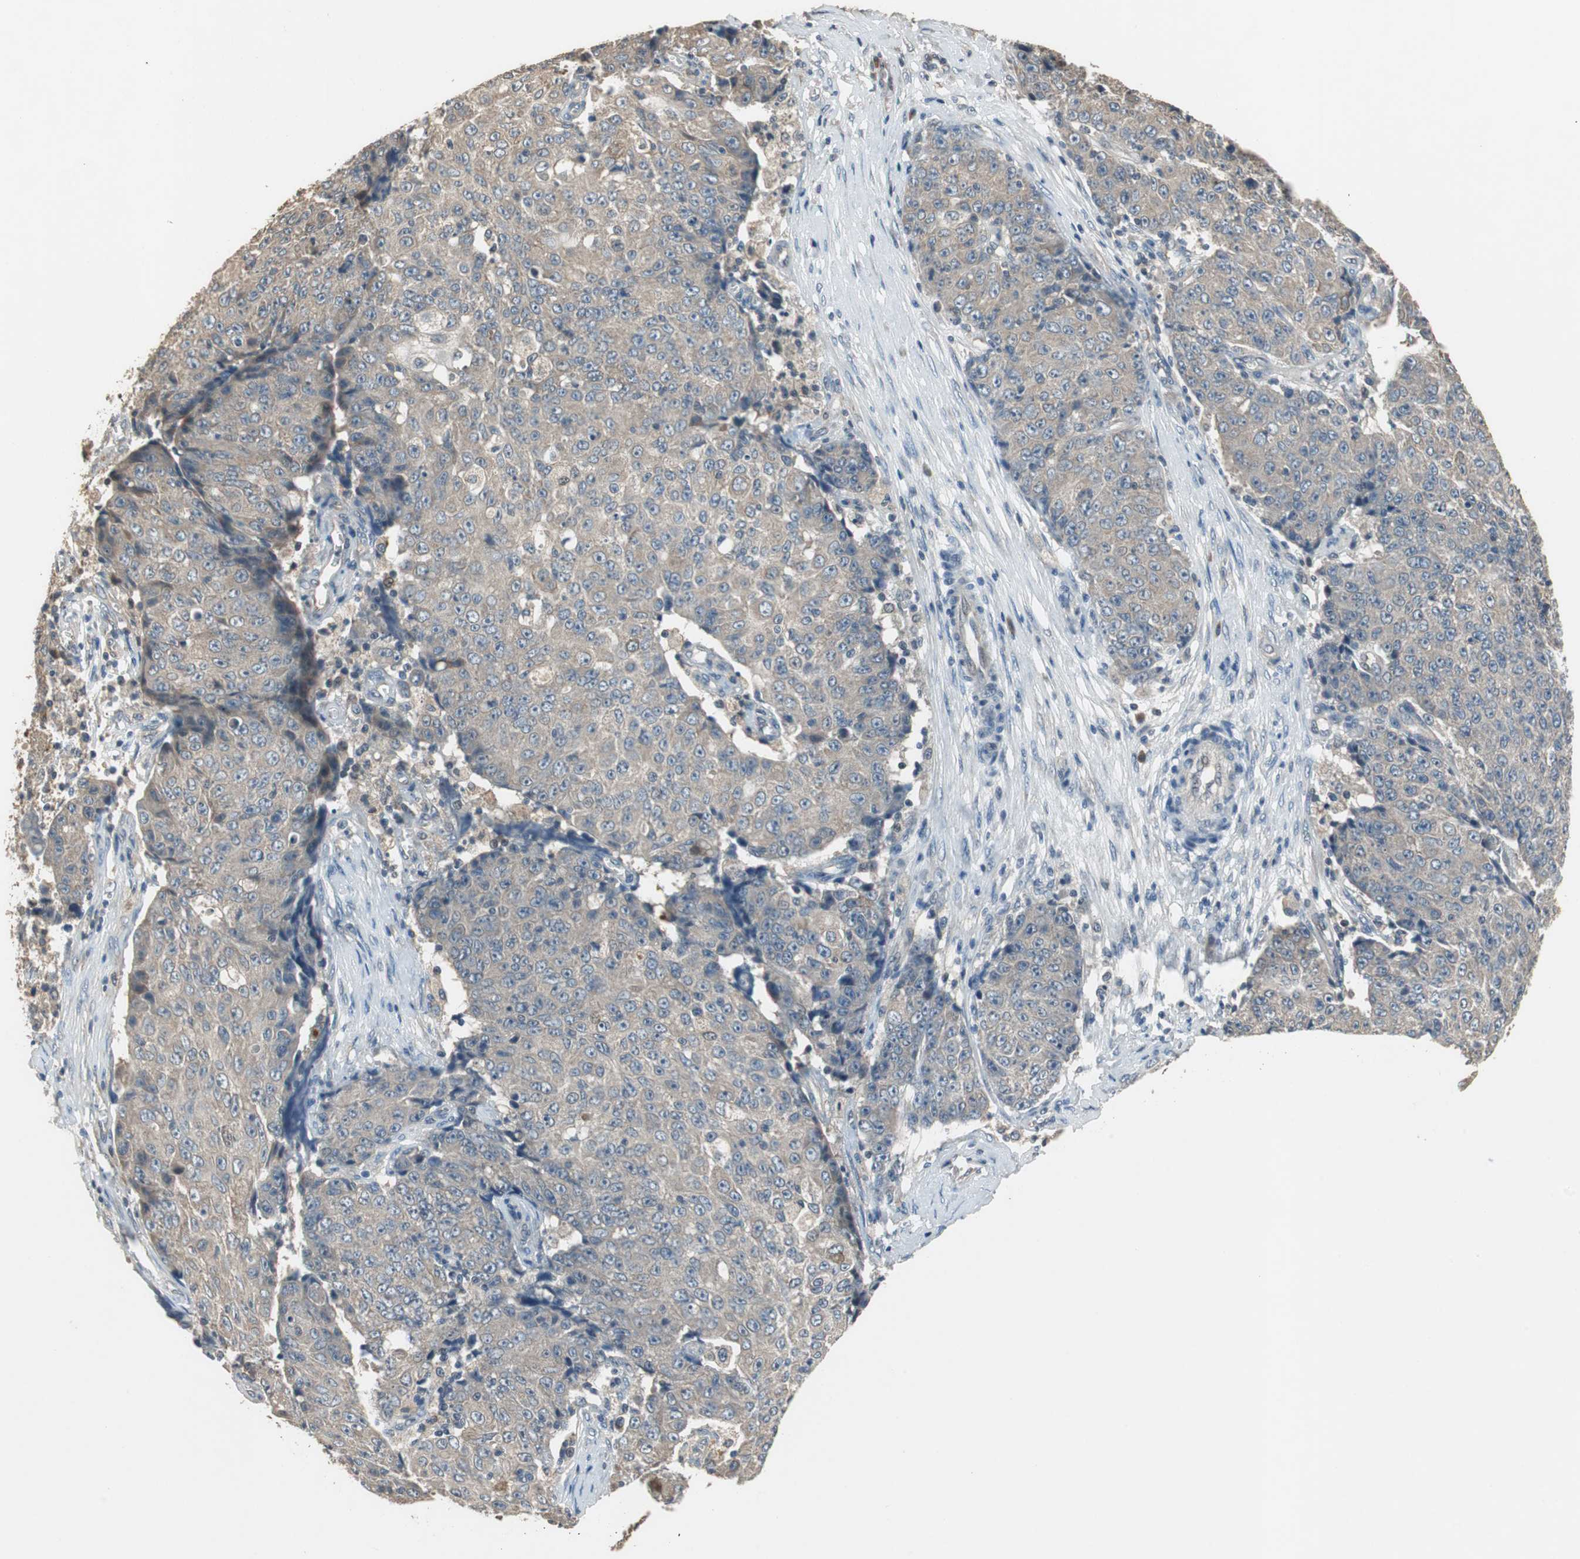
{"staining": {"intensity": "weak", "quantity": "25%-75%", "location": "cytoplasmic/membranous"}, "tissue": "ovarian cancer", "cell_type": "Tumor cells", "image_type": "cancer", "snomed": [{"axis": "morphology", "description": "Carcinoma, endometroid"}, {"axis": "topography", "description": "Ovary"}], "caption": "Immunohistochemical staining of human ovarian cancer (endometroid carcinoma) exhibits low levels of weak cytoplasmic/membranous expression in approximately 25%-75% of tumor cells. (DAB (3,3'-diaminobenzidine) = brown stain, brightfield microscopy at high magnification).", "gene": "PI4KB", "patient": {"sex": "female", "age": 42}}